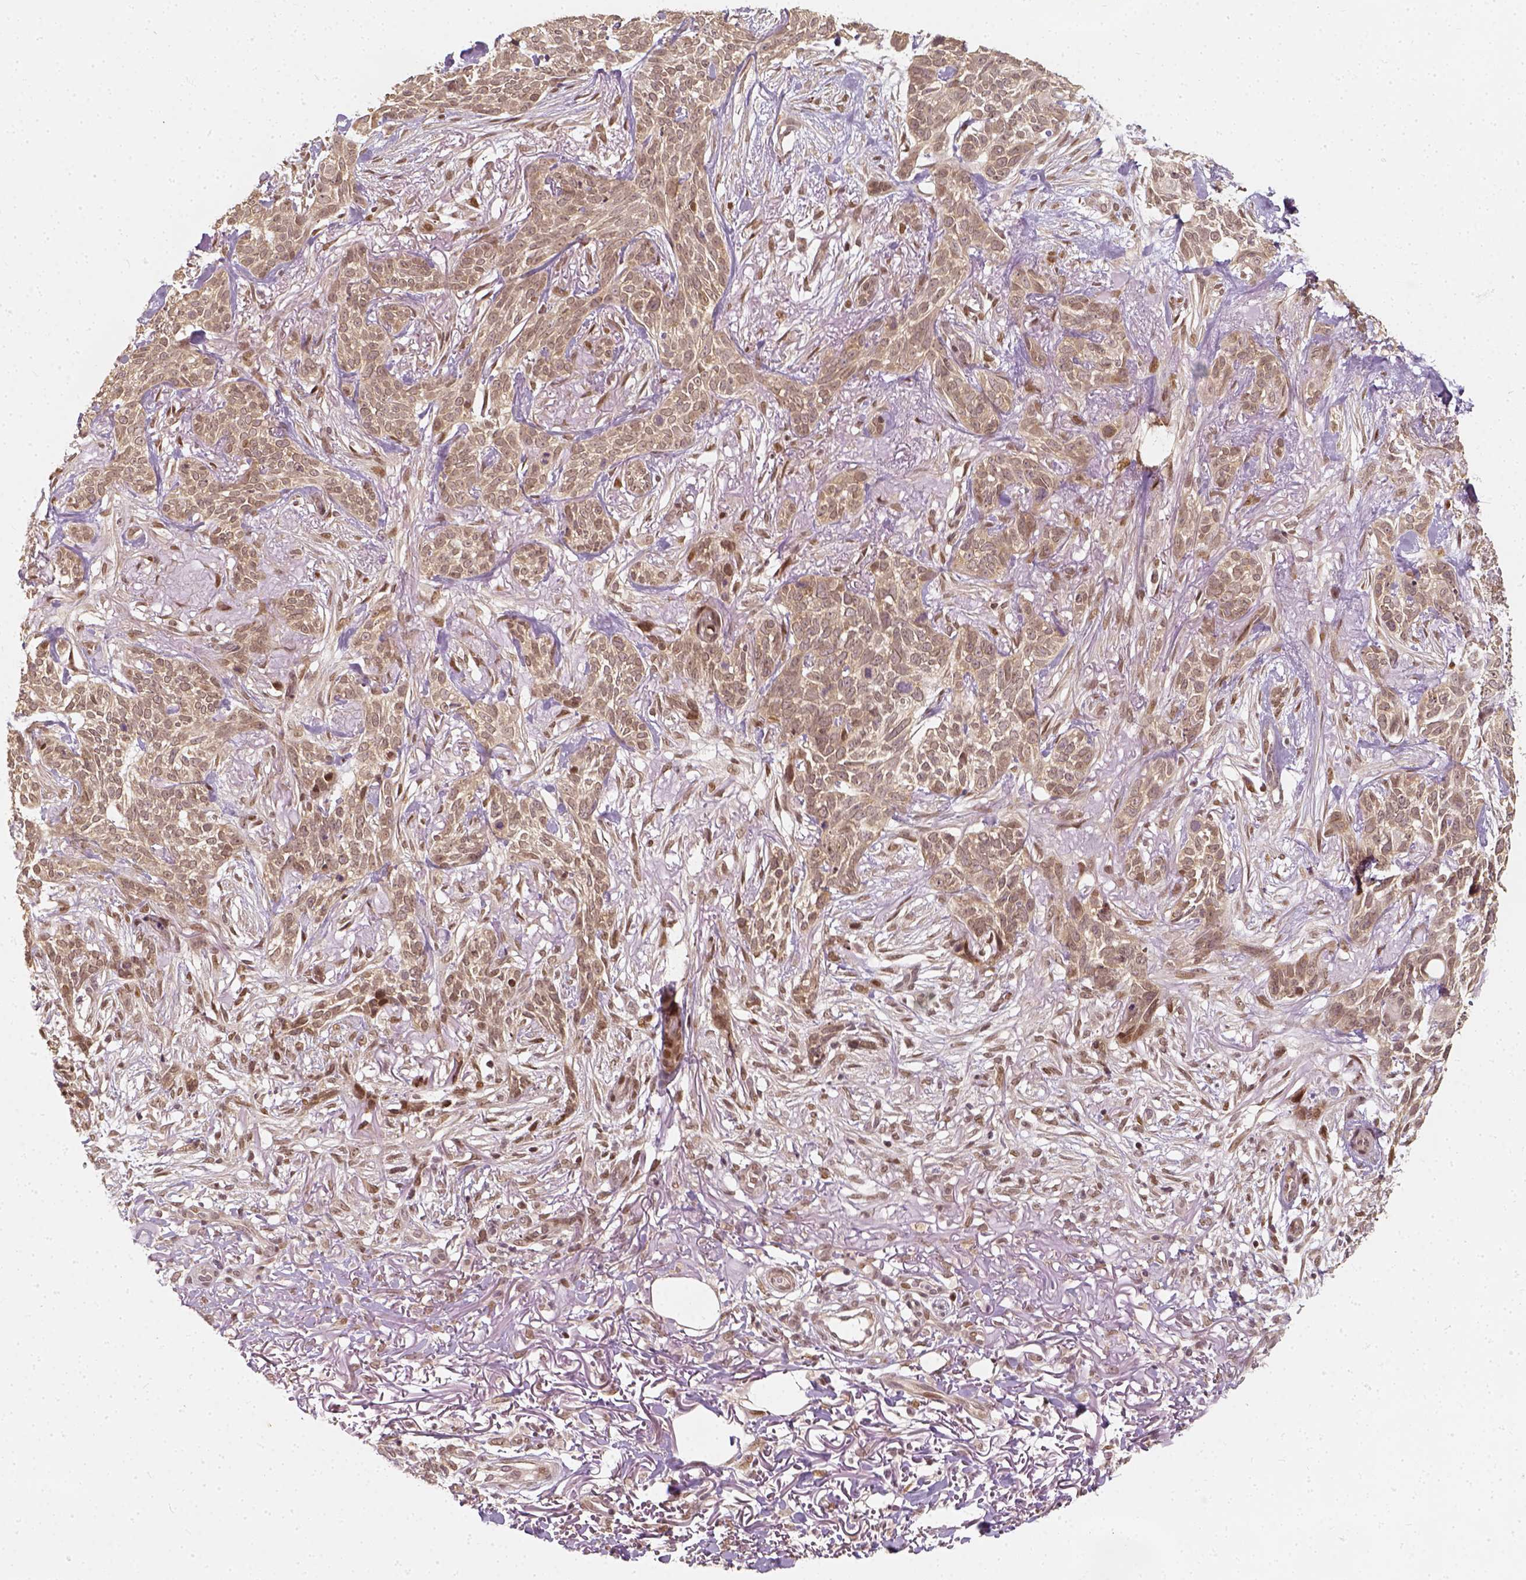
{"staining": {"intensity": "weak", "quantity": ">75%", "location": "cytoplasmic/membranous"}, "tissue": "skin cancer", "cell_type": "Tumor cells", "image_type": "cancer", "snomed": [{"axis": "morphology", "description": "Basal cell carcinoma"}, {"axis": "topography", "description": "Skin"}], "caption": "This is an image of immunohistochemistry staining of skin cancer, which shows weak staining in the cytoplasmic/membranous of tumor cells.", "gene": "ZMAT3", "patient": {"sex": "male", "age": 74}}